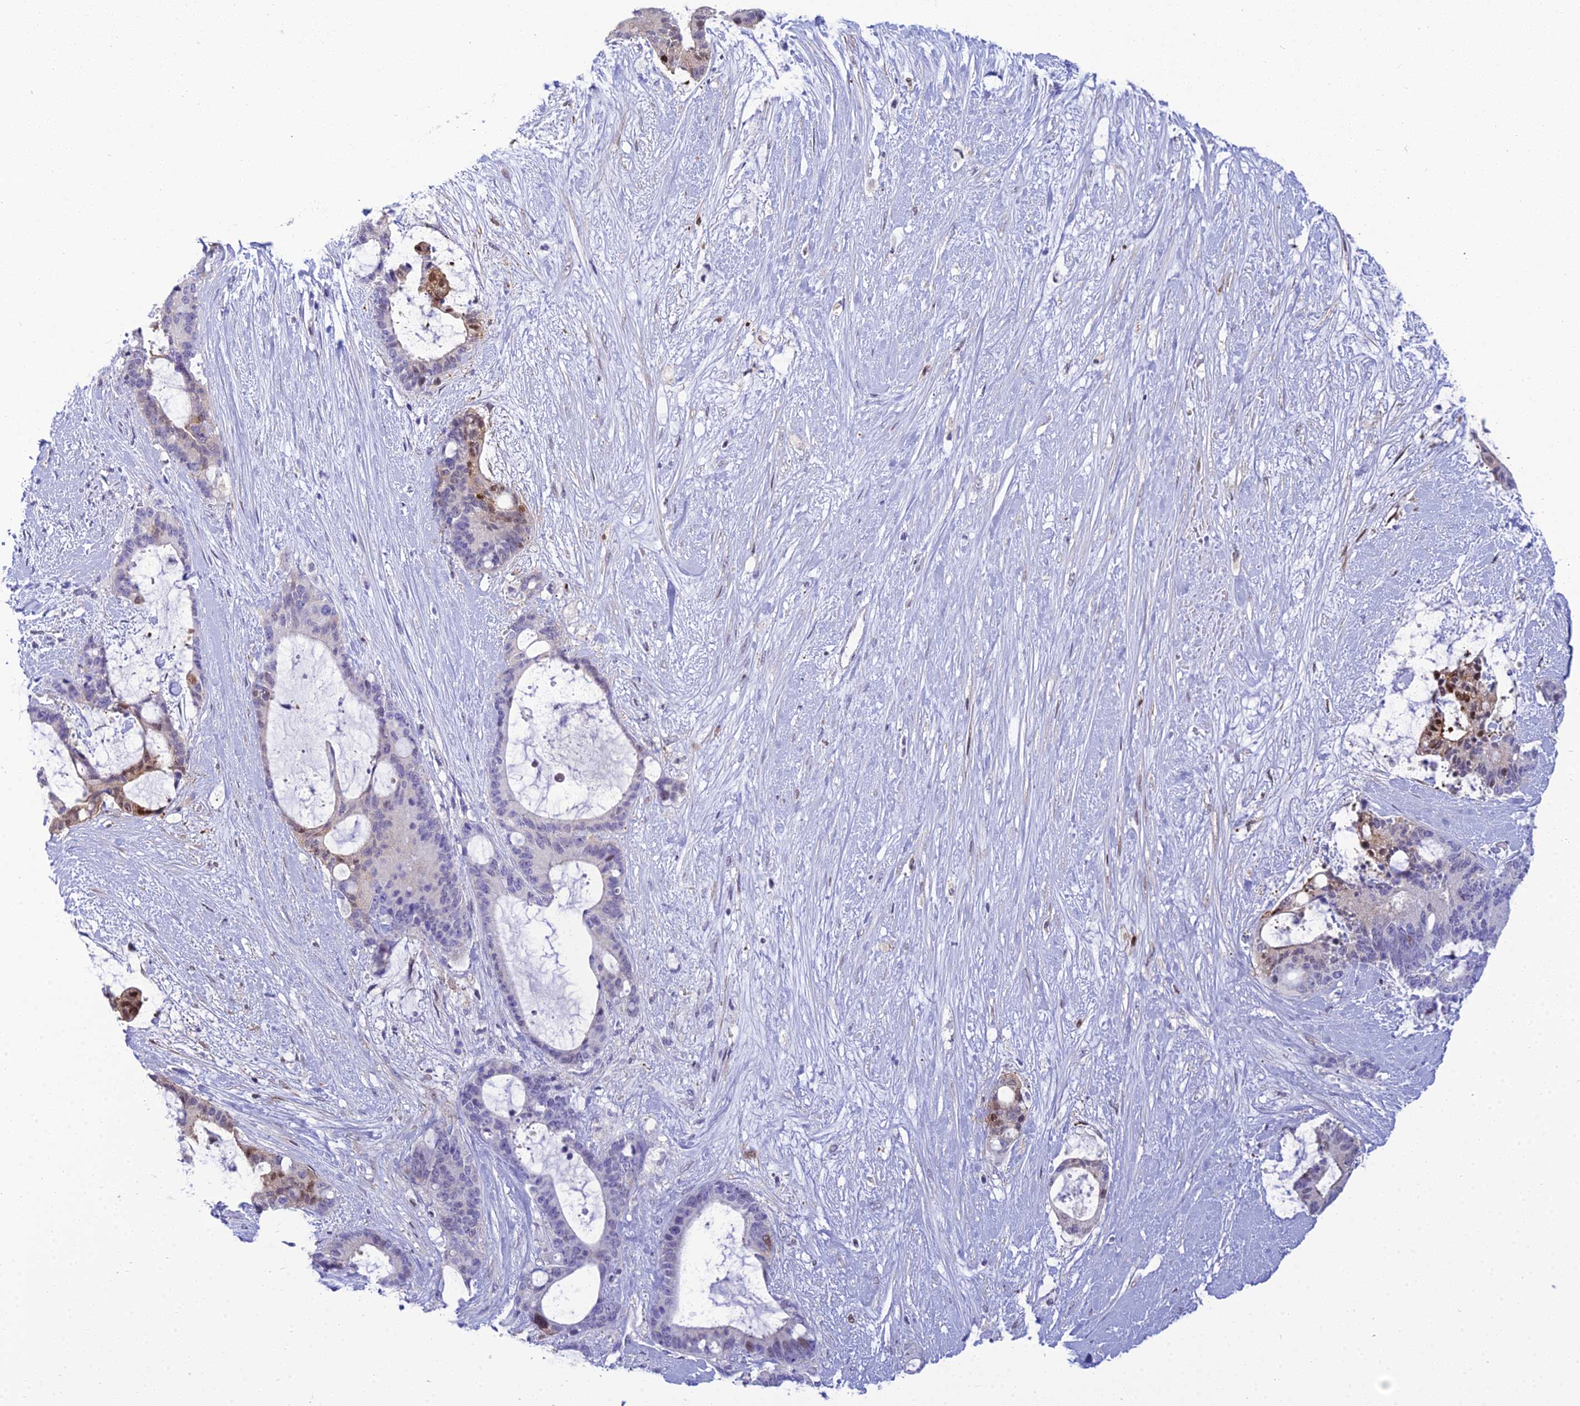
{"staining": {"intensity": "moderate", "quantity": "<25%", "location": "cytoplasmic/membranous,nuclear"}, "tissue": "liver cancer", "cell_type": "Tumor cells", "image_type": "cancer", "snomed": [{"axis": "morphology", "description": "Normal tissue, NOS"}, {"axis": "morphology", "description": "Cholangiocarcinoma"}, {"axis": "topography", "description": "Liver"}, {"axis": "topography", "description": "Peripheral nerve tissue"}], "caption": "Tumor cells reveal low levels of moderate cytoplasmic/membranous and nuclear staining in about <25% of cells in human liver cancer (cholangiocarcinoma).", "gene": "ZMIZ1", "patient": {"sex": "female", "age": 73}}